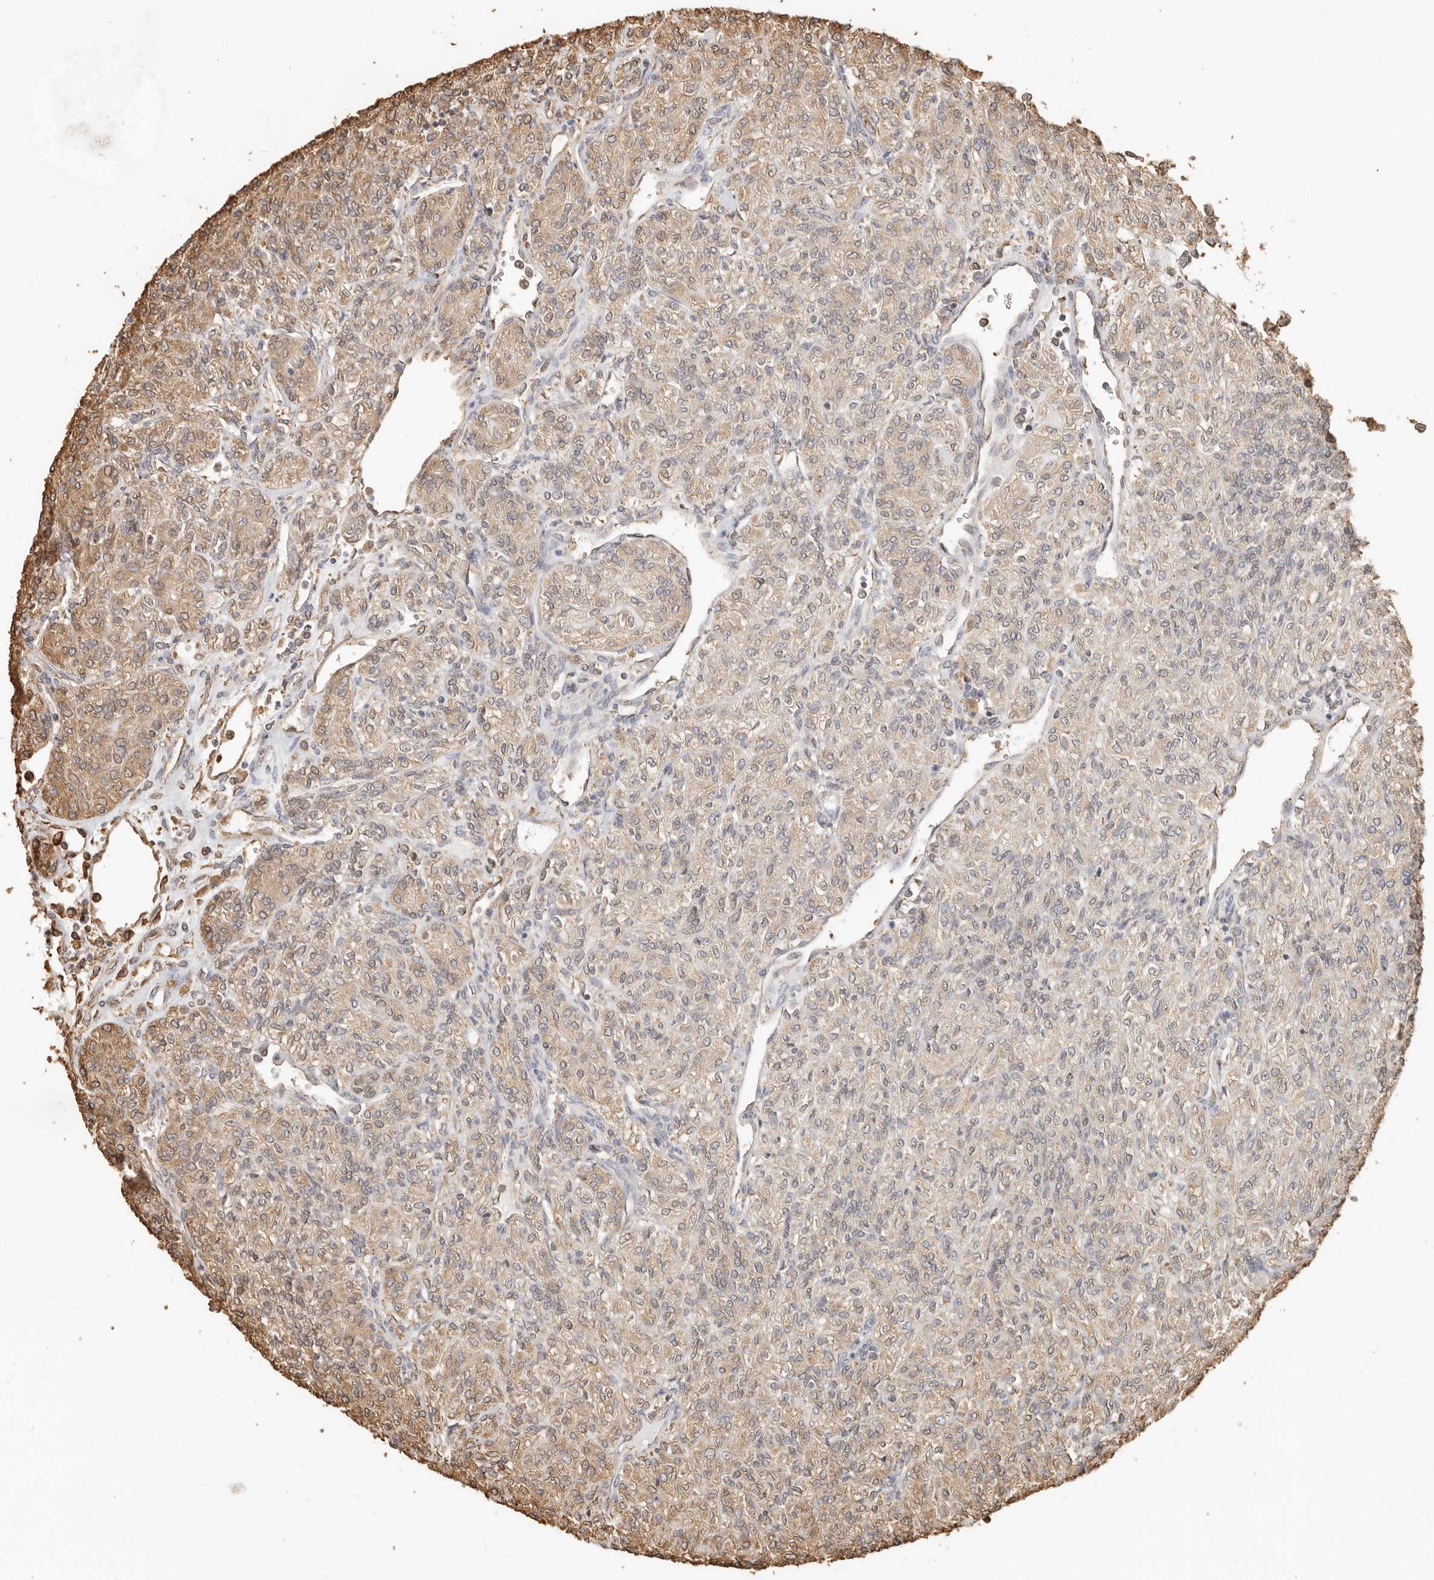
{"staining": {"intensity": "weak", "quantity": "25%-75%", "location": "cytoplasmic/membranous"}, "tissue": "renal cancer", "cell_type": "Tumor cells", "image_type": "cancer", "snomed": [{"axis": "morphology", "description": "Adenocarcinoma, NOS"}, {"axis": "topography", "description": "Kidney"}], "caption": "IHC micrograph of human renal cancer stained for a protein (brown), which demonstrates low levels of weak cytoplasmic/membranous expression in approximately 25%-75% of tumor cells.", "gene": "ARHGEF10L", "patient": {"sex": "male", "age": 77}}